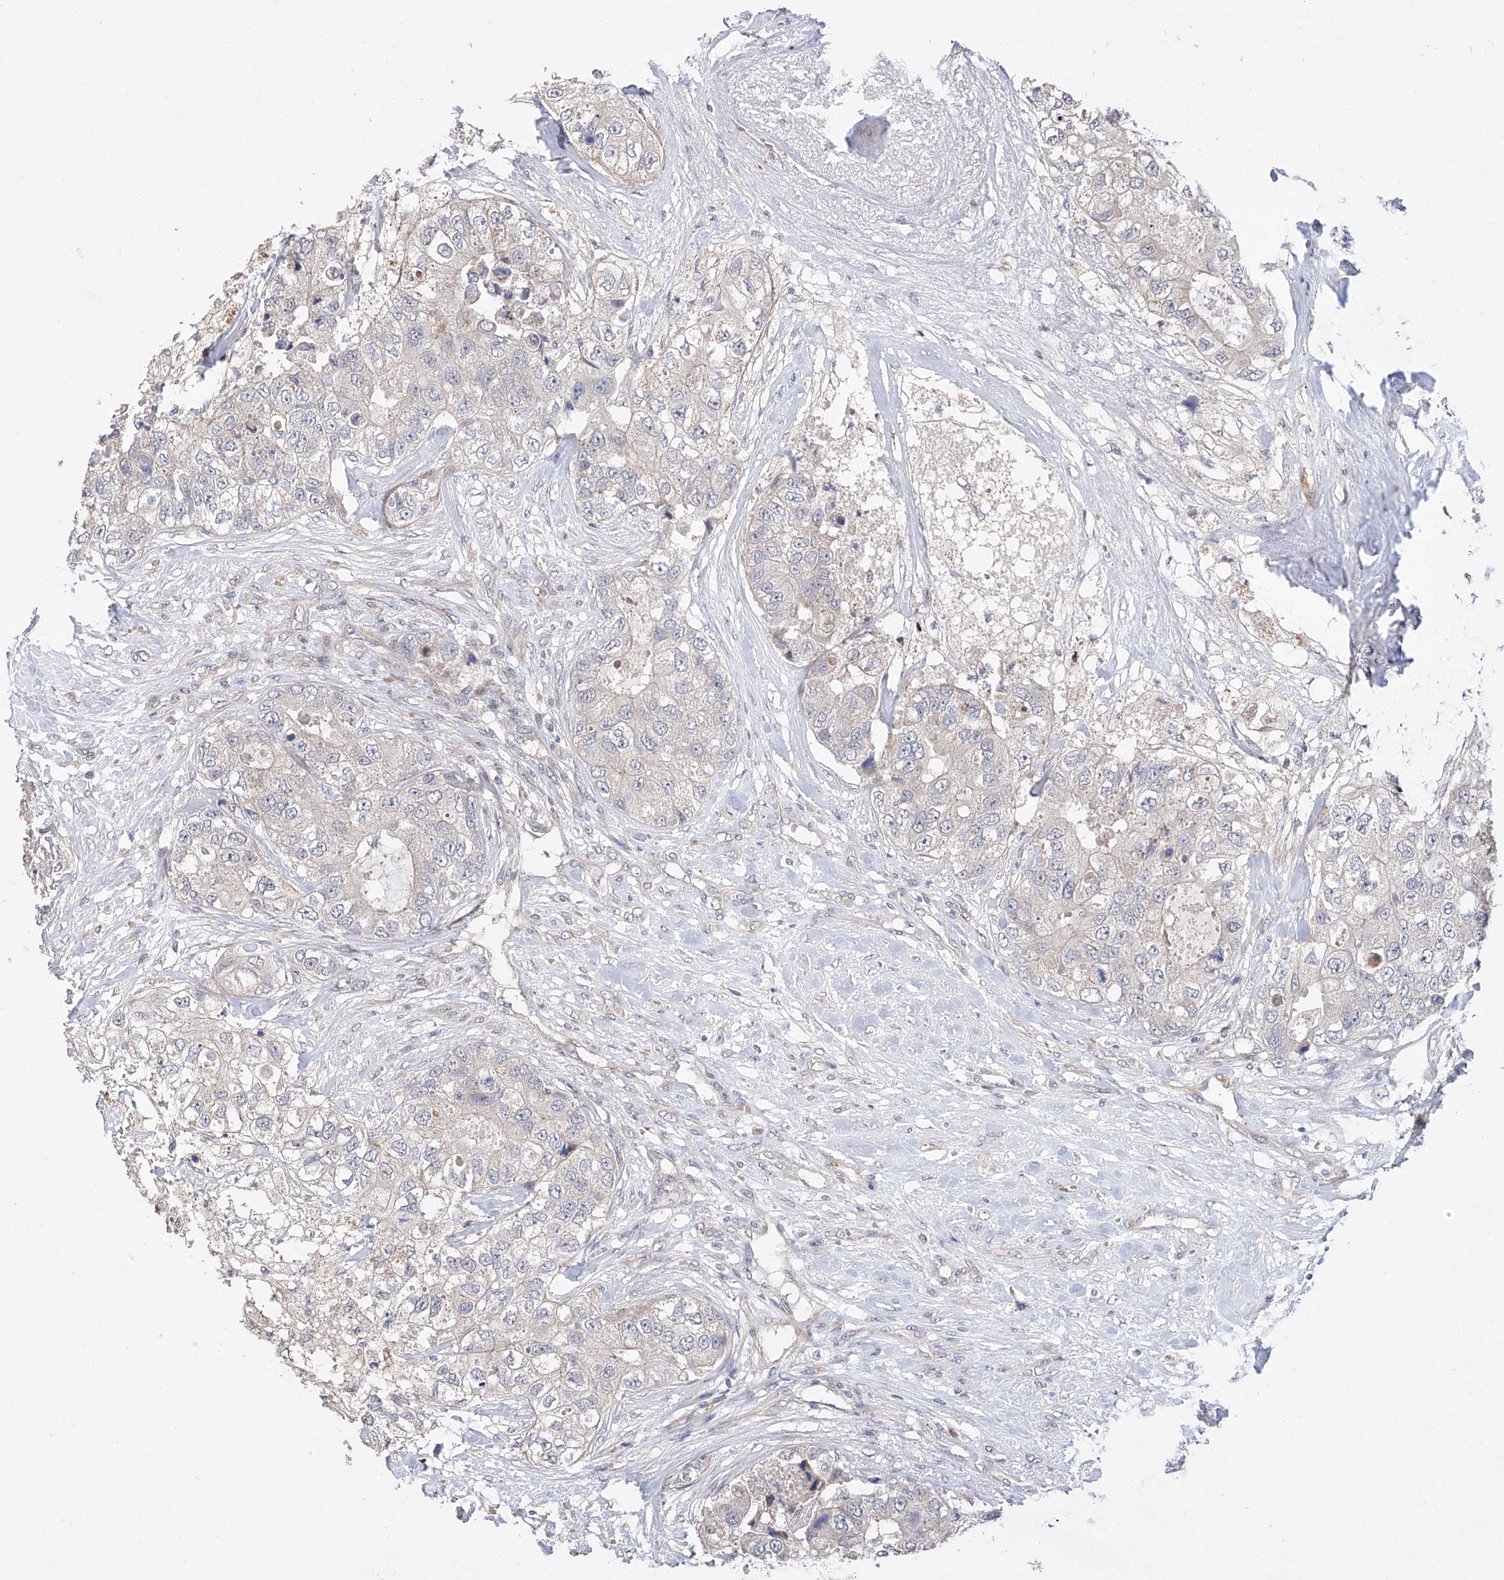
{"staining": {"intensity": "negative", "quantity": "none", "location": "none"}, "tissue": "breast cancer", "cell_type": "Tumor cells", "image_type": "cancer", "snomed": [{"axis": "morphology", "description": "Duct carcinoma"}, {"axis": "topography", "description": "Breast"}], "caption": "Tumor cells are negative for brown protein staining in breast intraductal carcinoma.", "gene": "FUCA2", "patient": {"sex": "female", "age": 62}}